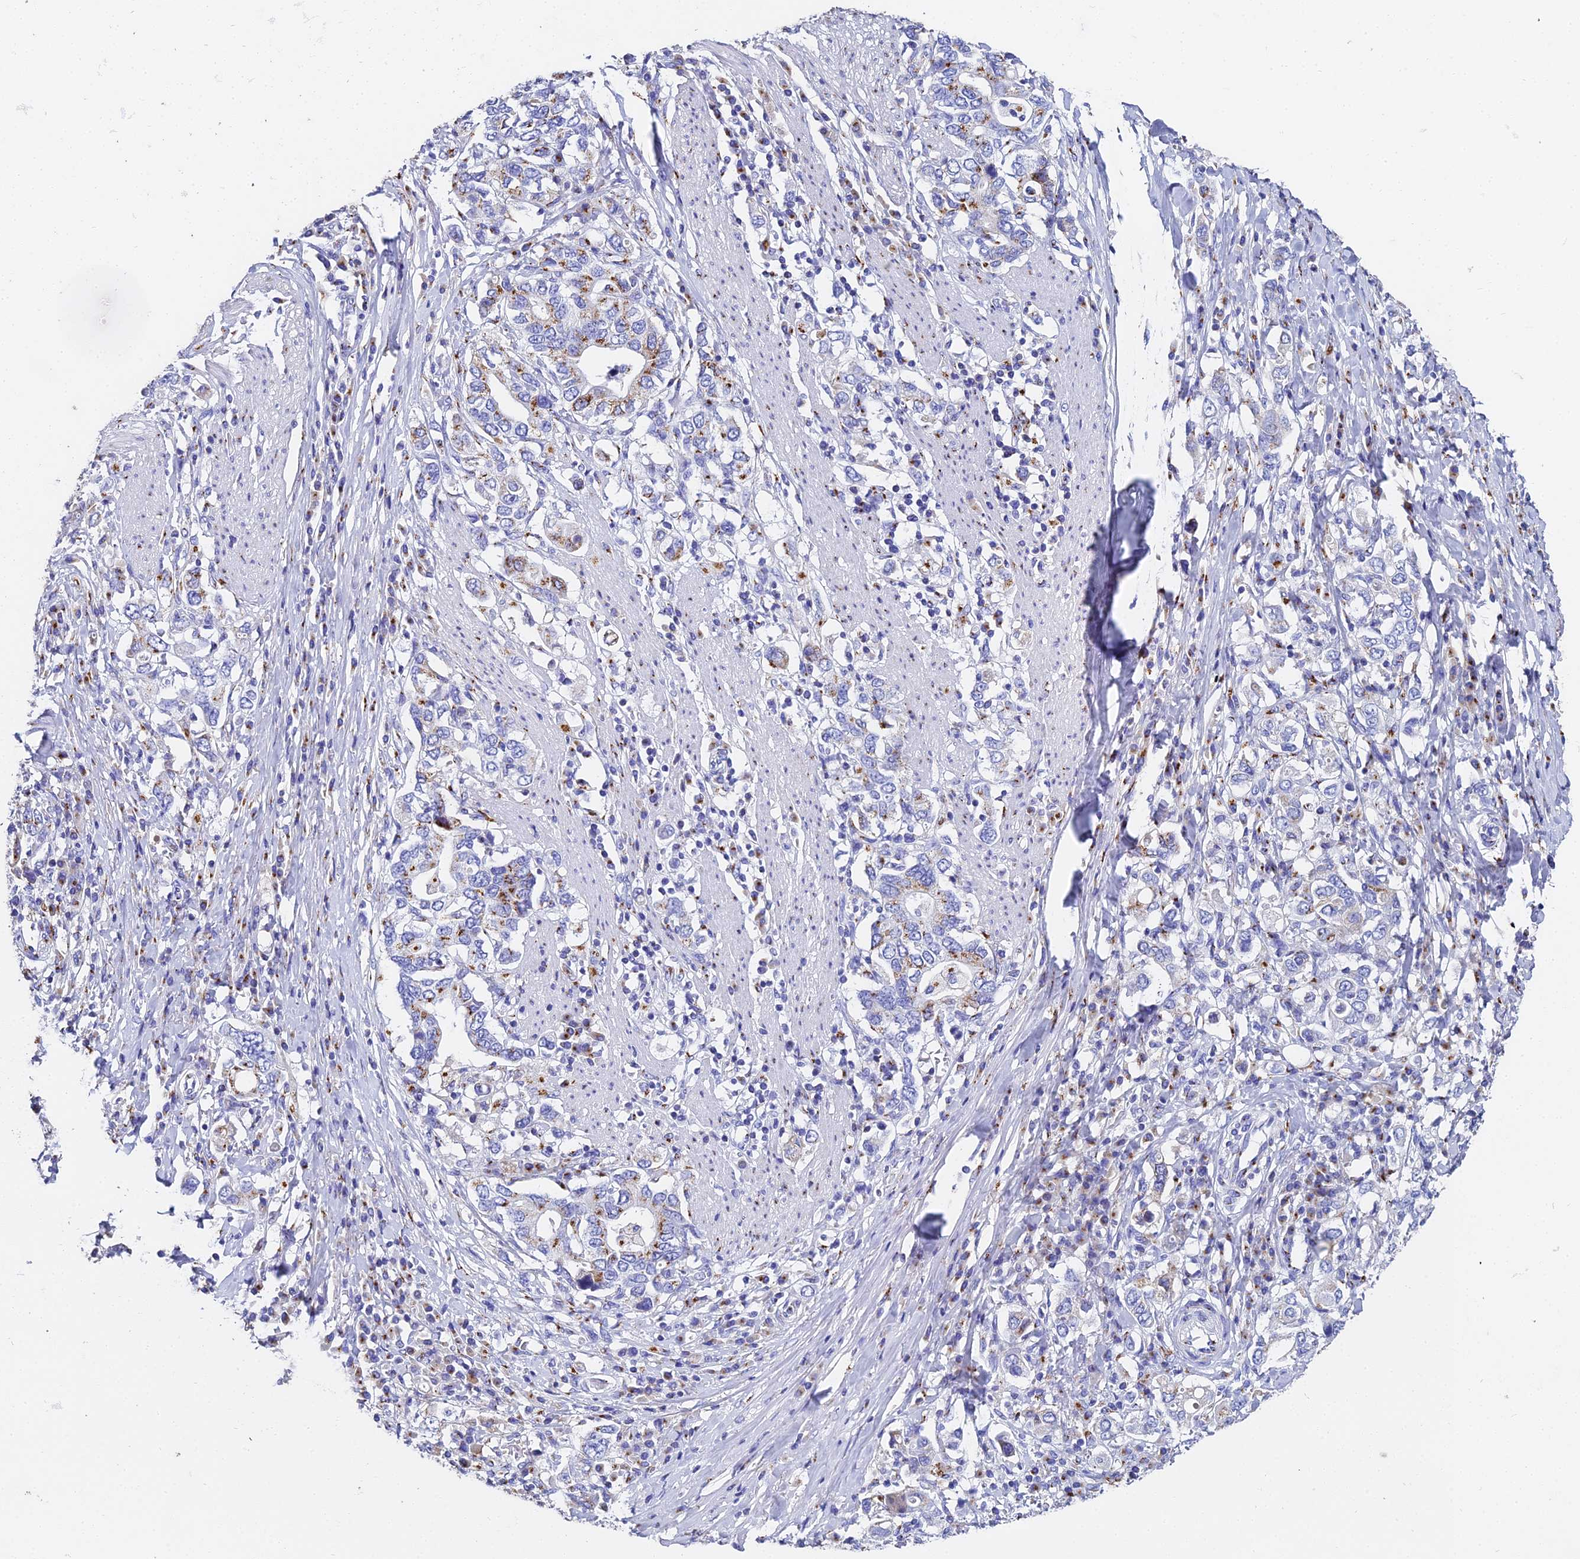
{"staining": {"intensity": "moderate", "quantity": "<25%", "location": "cytoplasmic/membranous"}, "tissue": "stomach cancer", "cell_type": "Tumor cells", "image_type": "cancer", "snomed": [{"axis": "morphology", "description": "Adenocarcinoma, NOS"}, {"axis": "topography", "description": "Stomach, upper"}, {"axis": "topography", "description": "Stomach"}], "caption": "Stomach adenocarcinoma stained with a protein marker shows moderate staining in tumor cells.", "gene": "ENSG00000268674", "patient": {"sex": "male", "age": 62}}